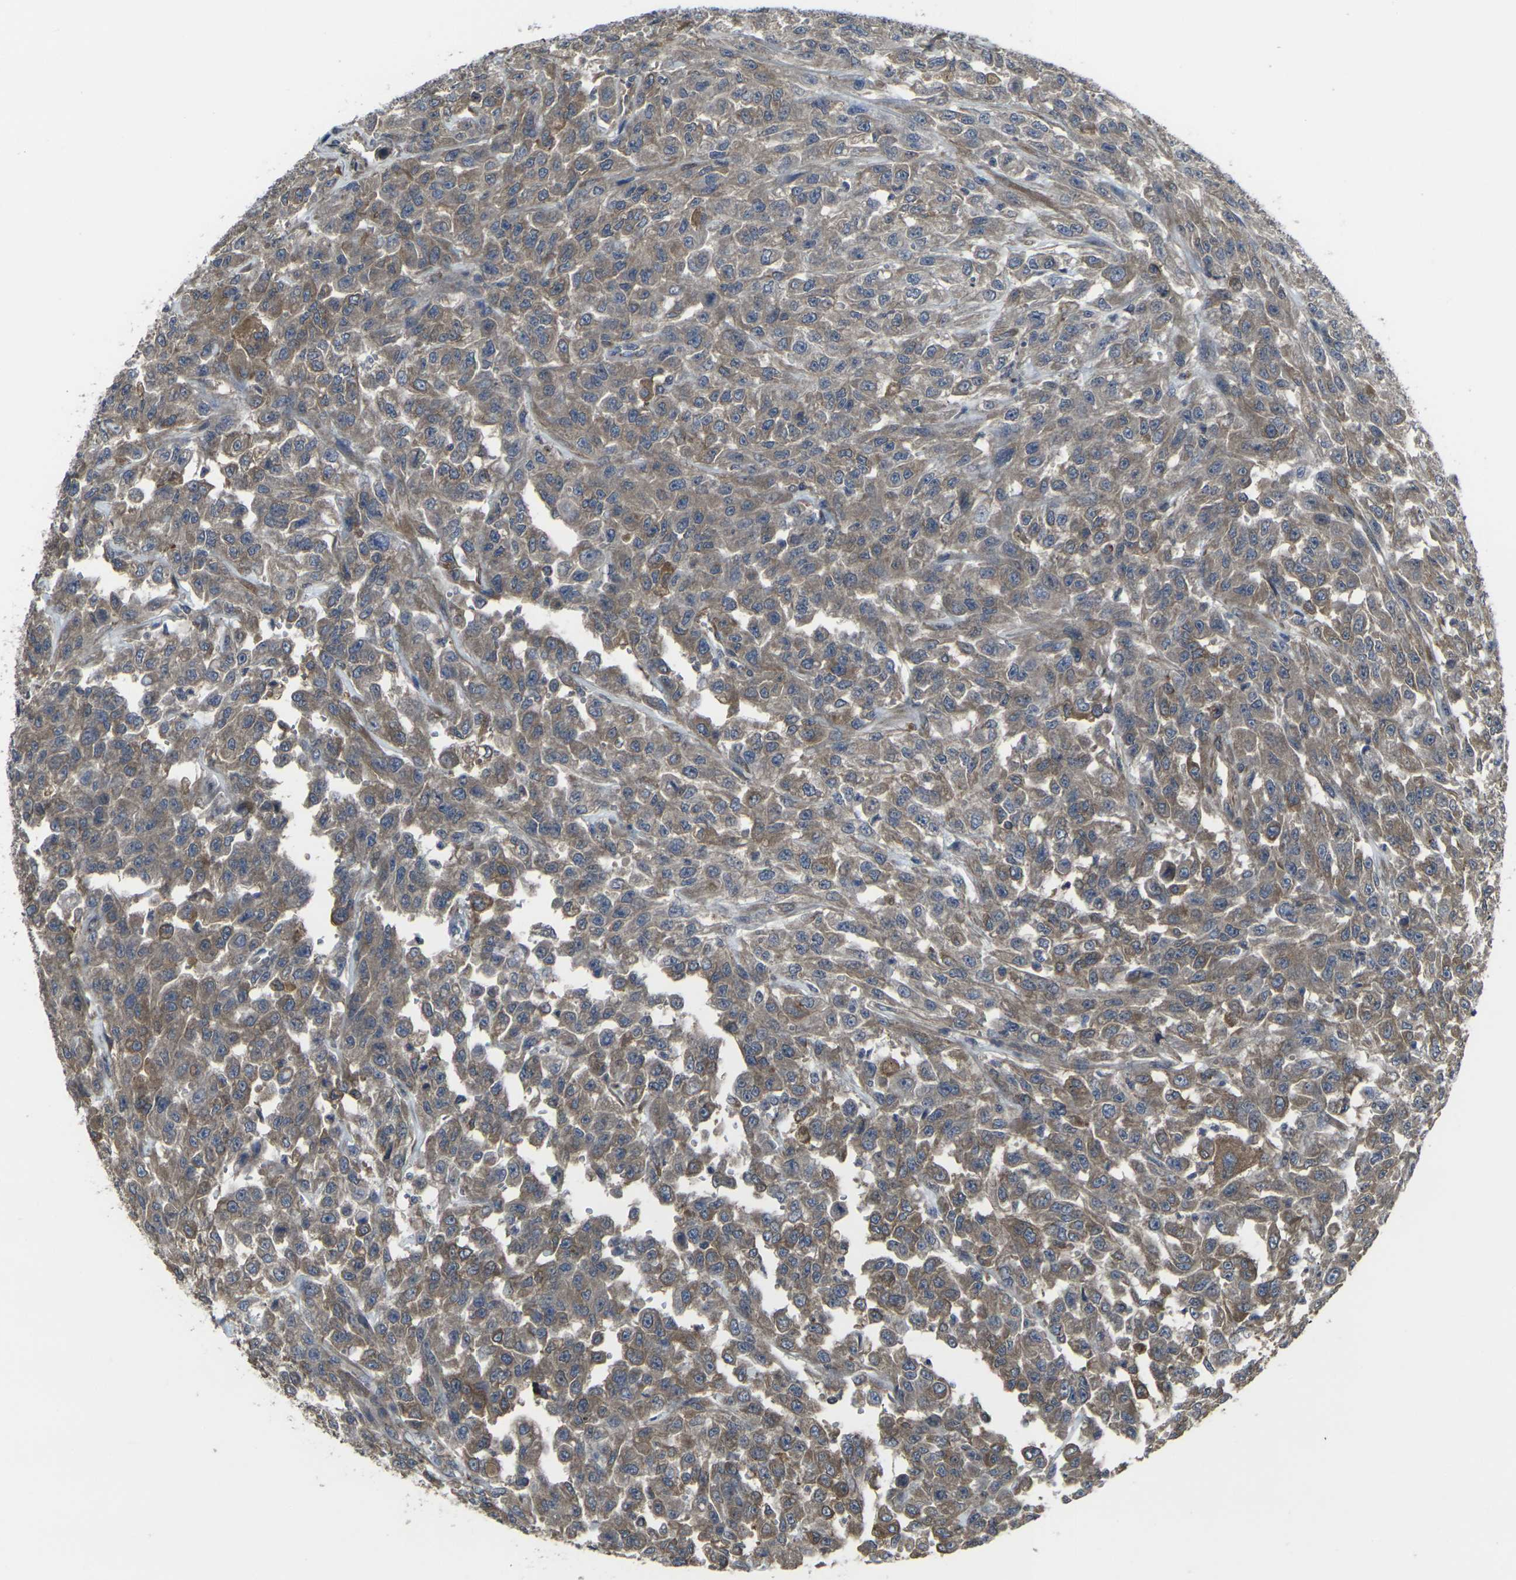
{"staining": {"intensity": "weak", "quantity": ">75%", "location": "cytoplasmic/membranous"}, "tissue": "urothelial cancer", "cell_type": "Tumor cells", "image_type": "cancer", "snomed": [{"axis": "morphology", "description": "Urothelial carcinoma, High grade"}, {"axis": "topography", "description": "Urinary bladder"}], "caption": "Urothelial cancer stained with DAB (3,3'-diaminobenzidine) IHC displays low levels of weak cytoplasmic/membranous positivity in about >75% of tumor cells.", "gene": "PRKACB", "patient": {"sex": "male", "age": 46}}